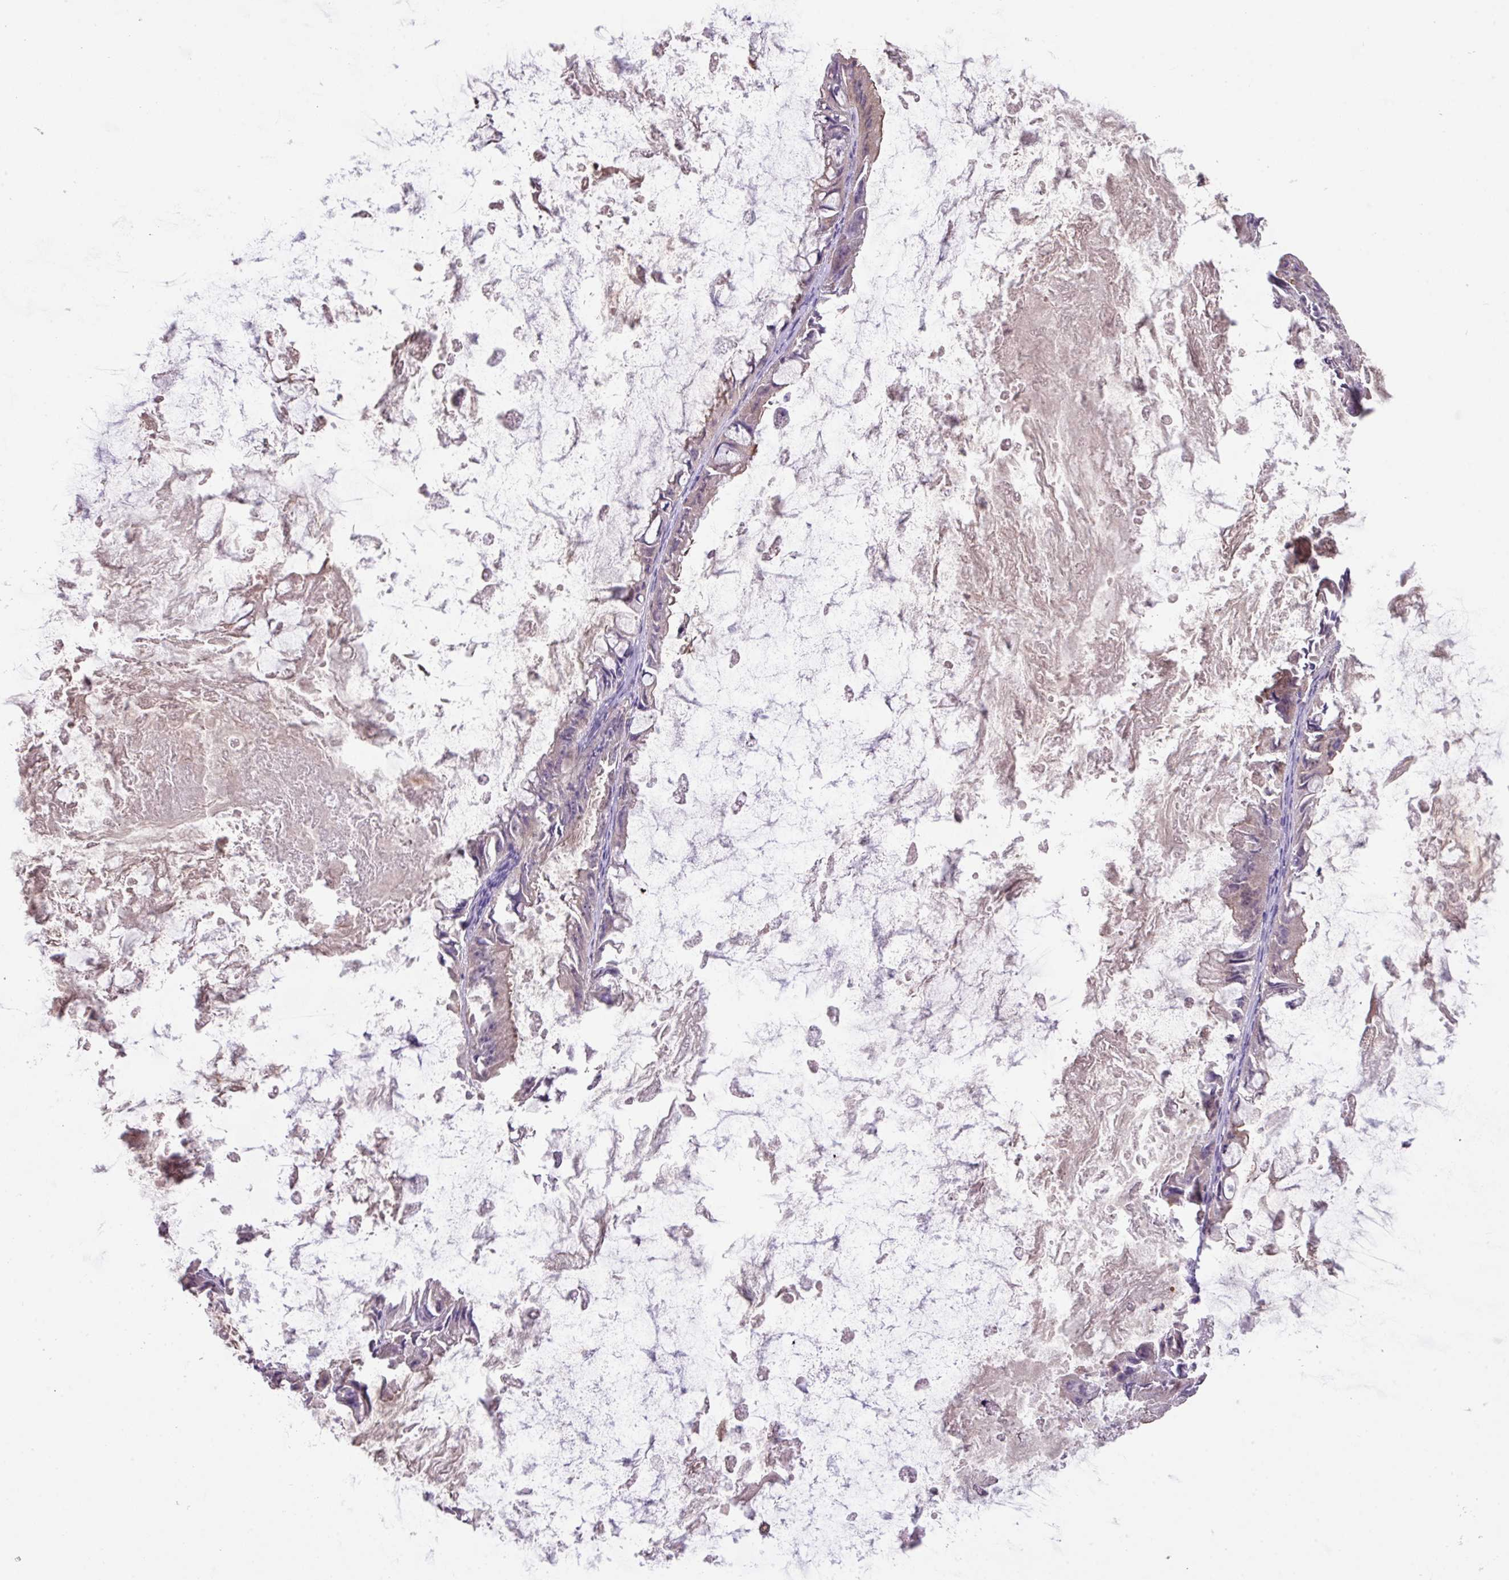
{"staining": {"intensity": "weak", "quantity": "<25%", "location": "cytoplasmic/membranous"}, "tissue": "ovarian cancer", "cell_type": "Tumor cells", "image_type": "cancer", "snomed": [{"axis": "morphology", "description": "Cystadenocarcinoma, mucinous, NOS"}, {"axis": "topography", "description": "Ovary"}], "caption": "Tumor cells show no significant protein positivity in ovarian mucinous cystadenocarcinoma.", "gene": "CALML4", "patient": {"sex": "female", "age": 61}}